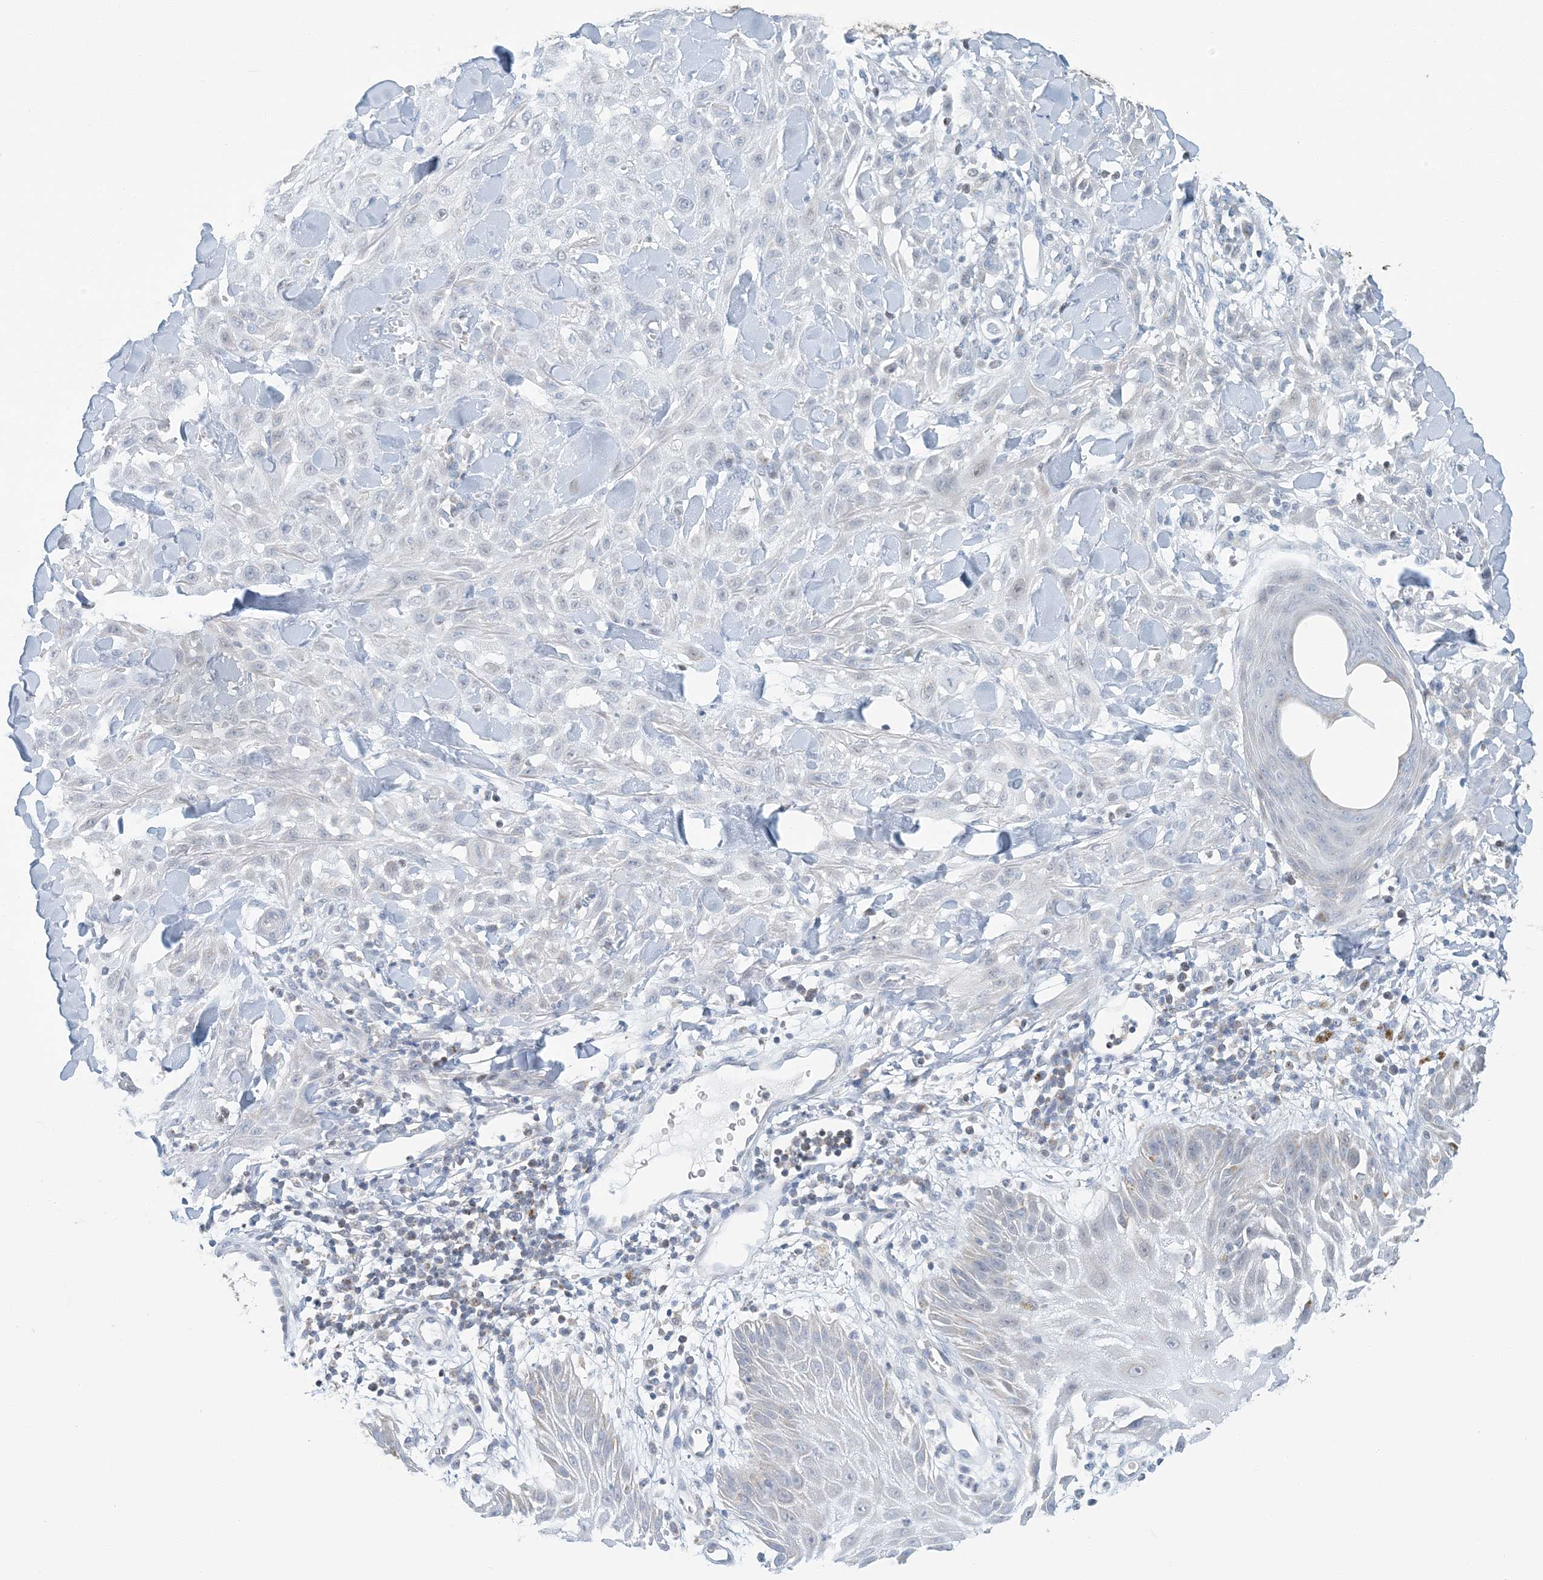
{"staining": {"intensity": "negative", "quantity": "none", "location": "none"}, "tissue": "skin cancer", "cell_type": "Tumor cells", "image_type": "cancer", "snomed": [{"axis": "morphology", "description": "Squamous cell carcinoma, NOS"}, {"axis": "topography", "description": "Skin"}], "caption": "High magnification brightfield microscopy of skin cancer stained with DAB (3,3'-diaminobenzidine) (brown) and counterstained with hematoxylin (blue): tumor cells show no significant expression.", "gene": "BDH1", "patient": {"sex": "male", "age": 24}}